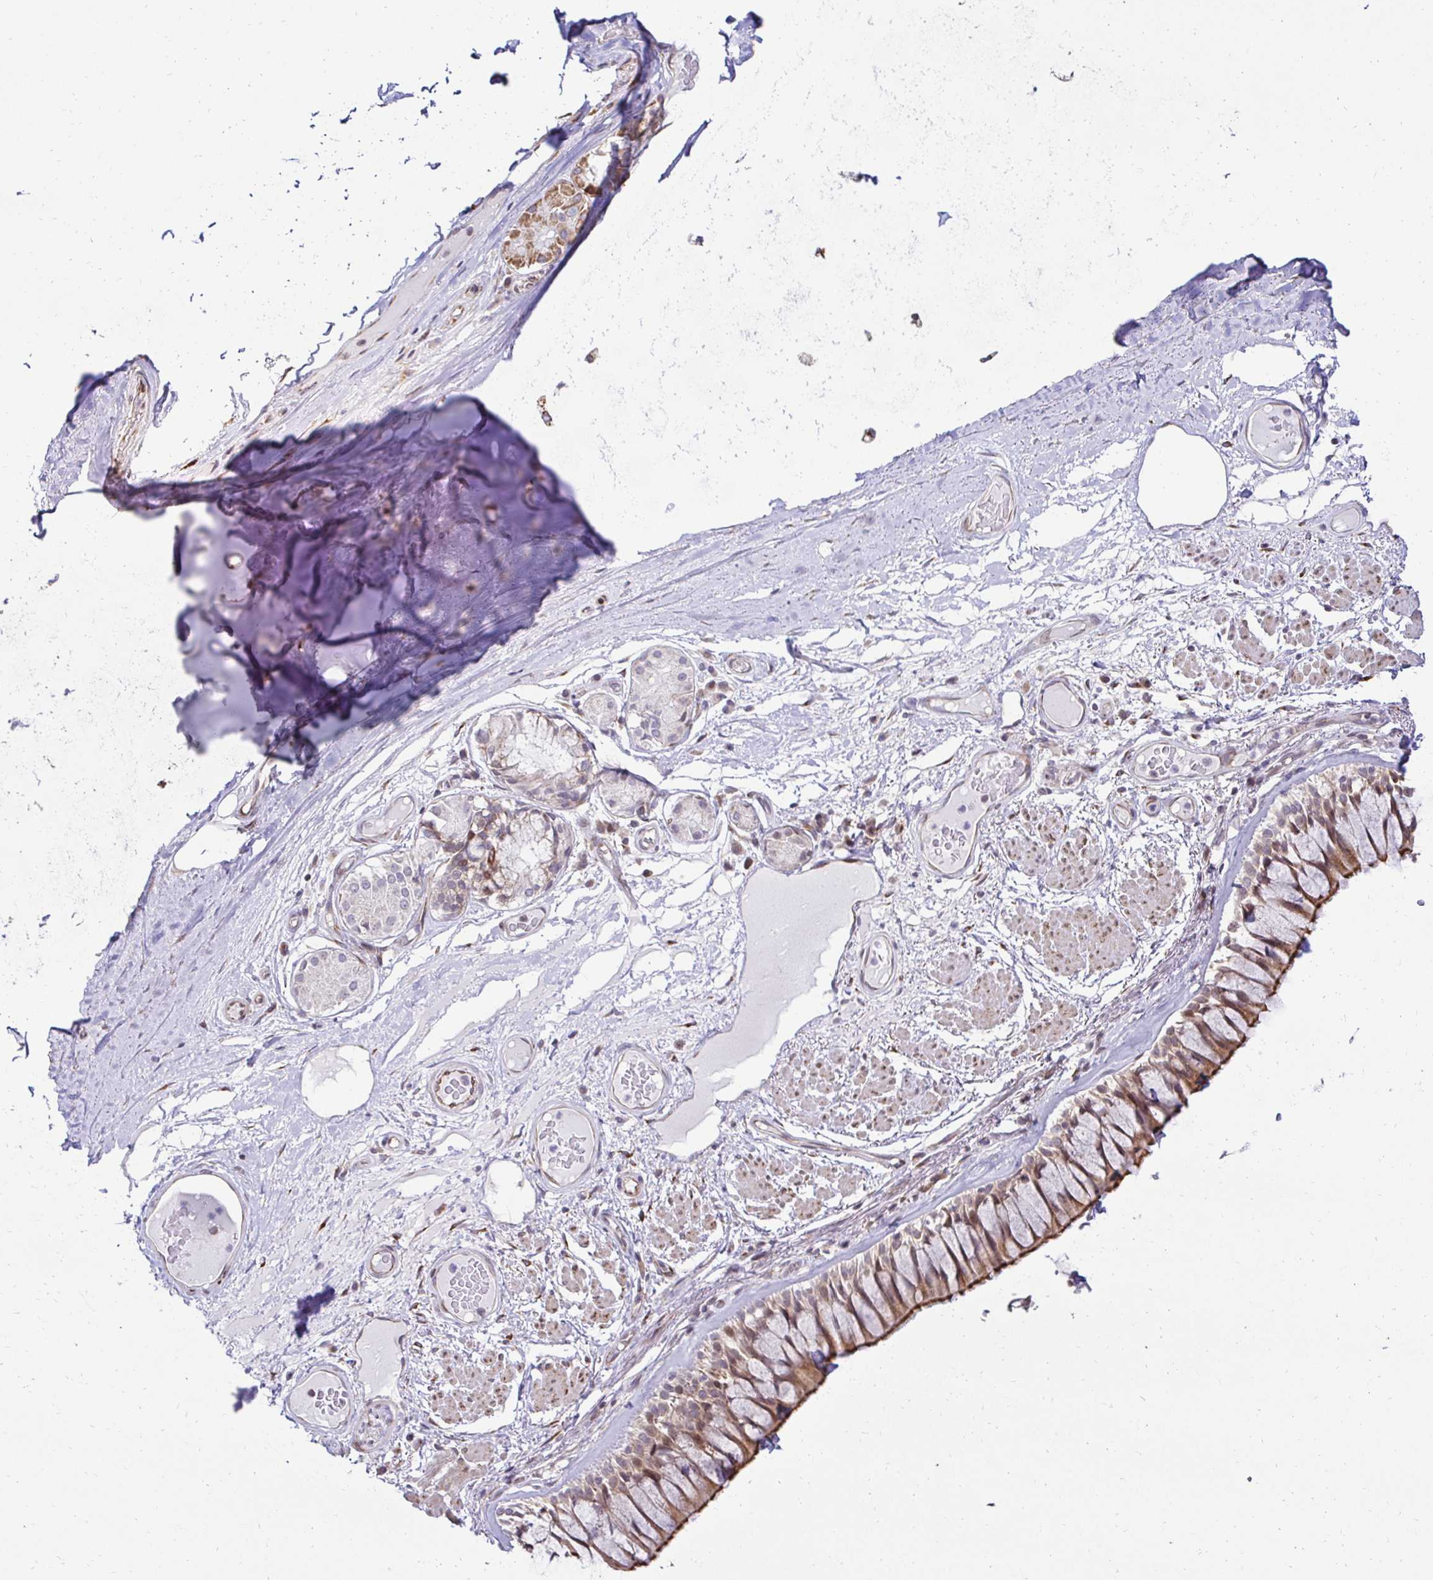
{"staining": {"intensity": "weak", "quantity": "25%-75%", "location": "cytoplasmic/membranous"}, "tissue": "adipose tissue", "cell_type": "Adipocytes", "image_type": "normal", "snomed": [{"axis": "morphology", "description": "Normal tissue, NOS"}, {"axis": "topography", "description": "Cartilage tissue"}, {"axis": "topography", "description": "Bronchus"}], "caption": "Immunohistochemical staining of benign adipose tissue shows low levels of weak cytoplasmic/membranous staining in approximately 25%-75% of adipocytes.", "gene": "HPS1", "patient": {"sex": "male", "age": 64}}